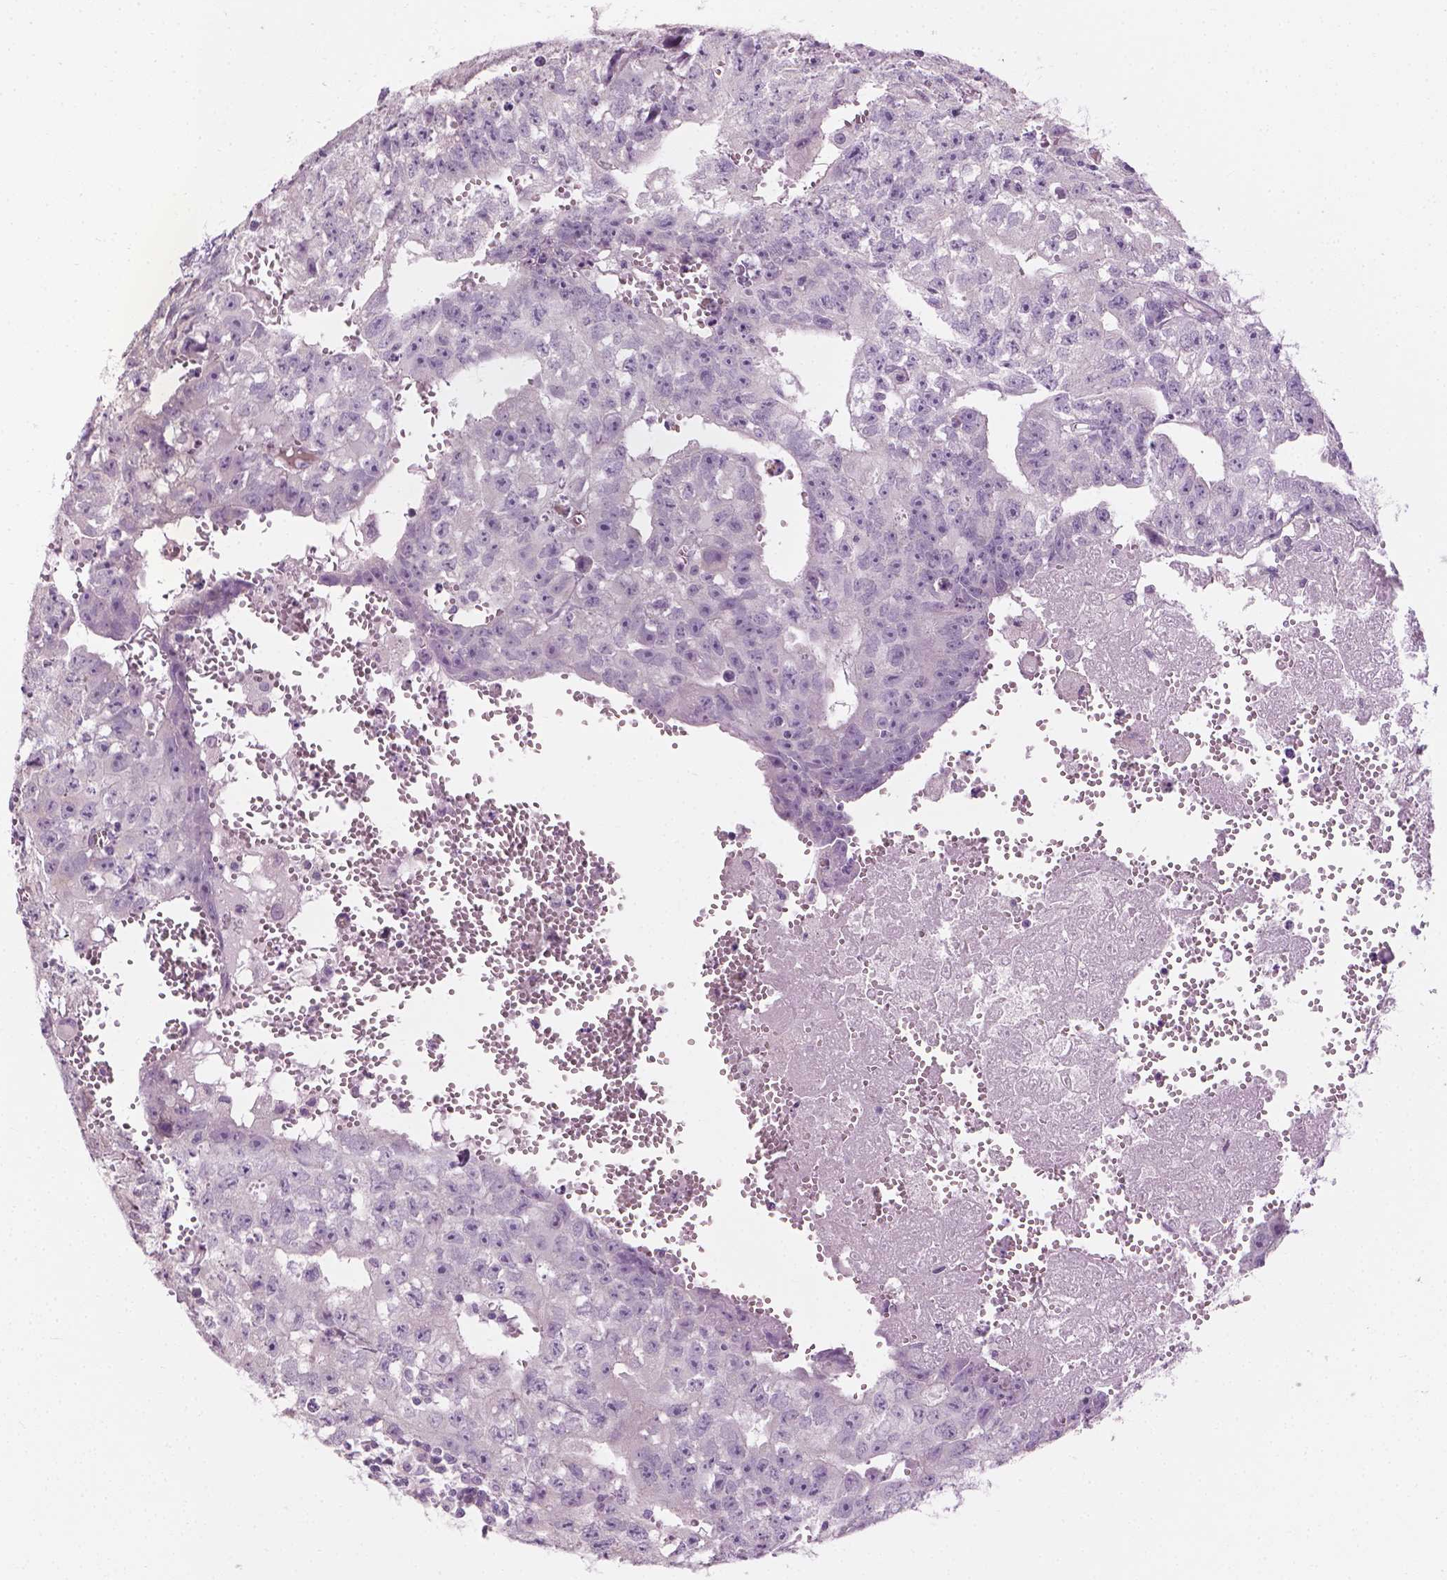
{"staining": {"intensity": "negative", "quantity": "none", "location": "none"}, "tissue": "testis cancer", "cell_type": "Tumor cells", "image_type": "cancer", "snomed": [{"axis": "morphology", "description": "Carcinoma, Embryonal, NOS"}, {"axis": "morphology", "description": "Teratoma, malignant, NOS"}, {"axis": "topography", "description": "Testis"}], "caption": "The IHC histopathology image has no significant staining in tumor cells of embryonal carcinoma (testis) tissue. Nuclei are stained in blue.", "gene": "CFAP126", "patient": {"sex": "male", "age": 24}}